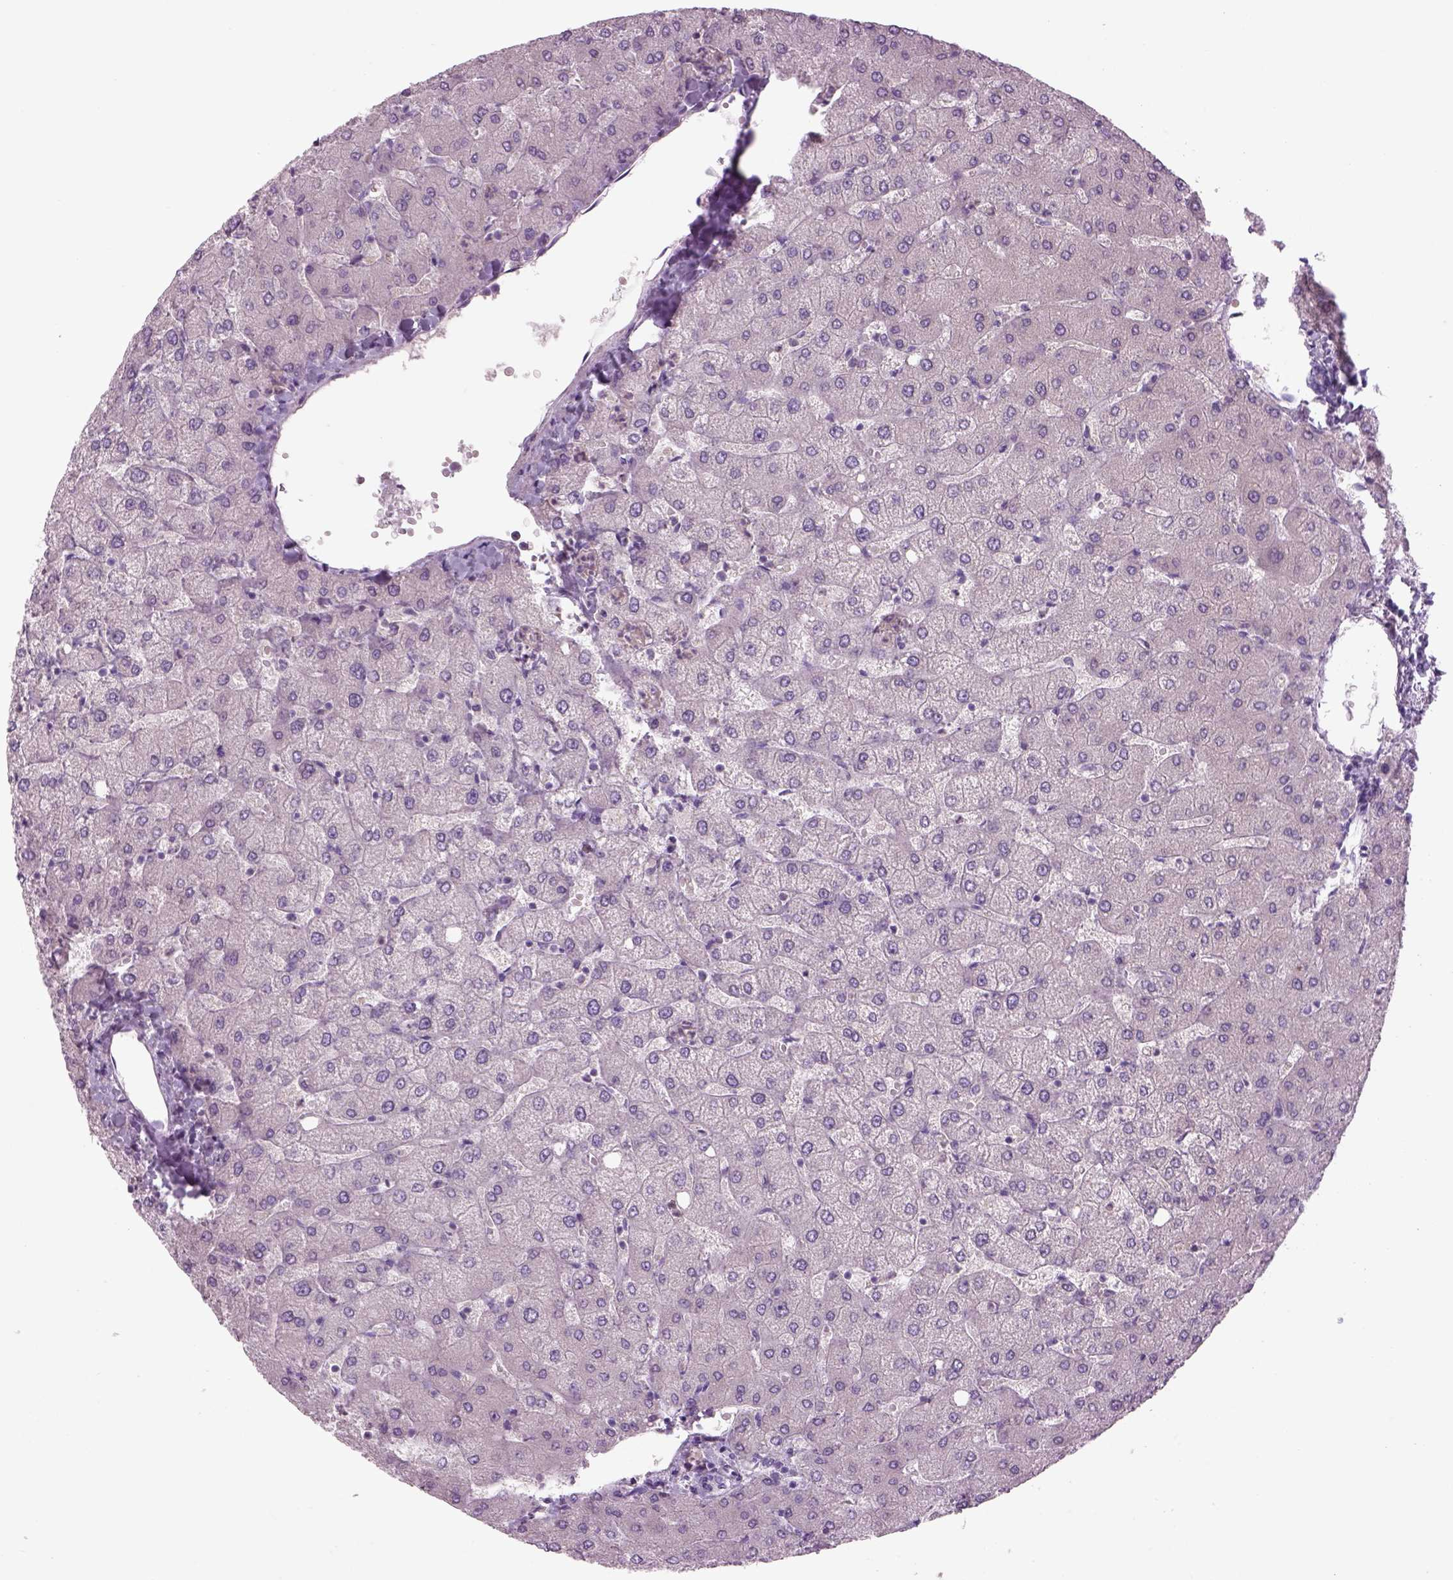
{"staining": {"intensity": "negative", "quantity": "none", "location": "none"}, "tissue": "liver", "cell_type": "Cholangiocytes", "image_type": "normal", "snomed": [{"axis": "morphology", "description": "Normal tissue, NOS"}, {"axis": "topography", "description": "Liver"}], "caption": "DAB (3,3'-diaminobenzidine) immunohistochemical staining of unremarkable human liver demonstrates no significant positivity in cholangiocytes. The staining was performed using DAB to visualize the protein expression in brown, while the nuclei were stained in blue with hematoxylin (Magnification: 20x).", "gene": "MDH1B", "patient": {"sex": "female", "age": 54}}